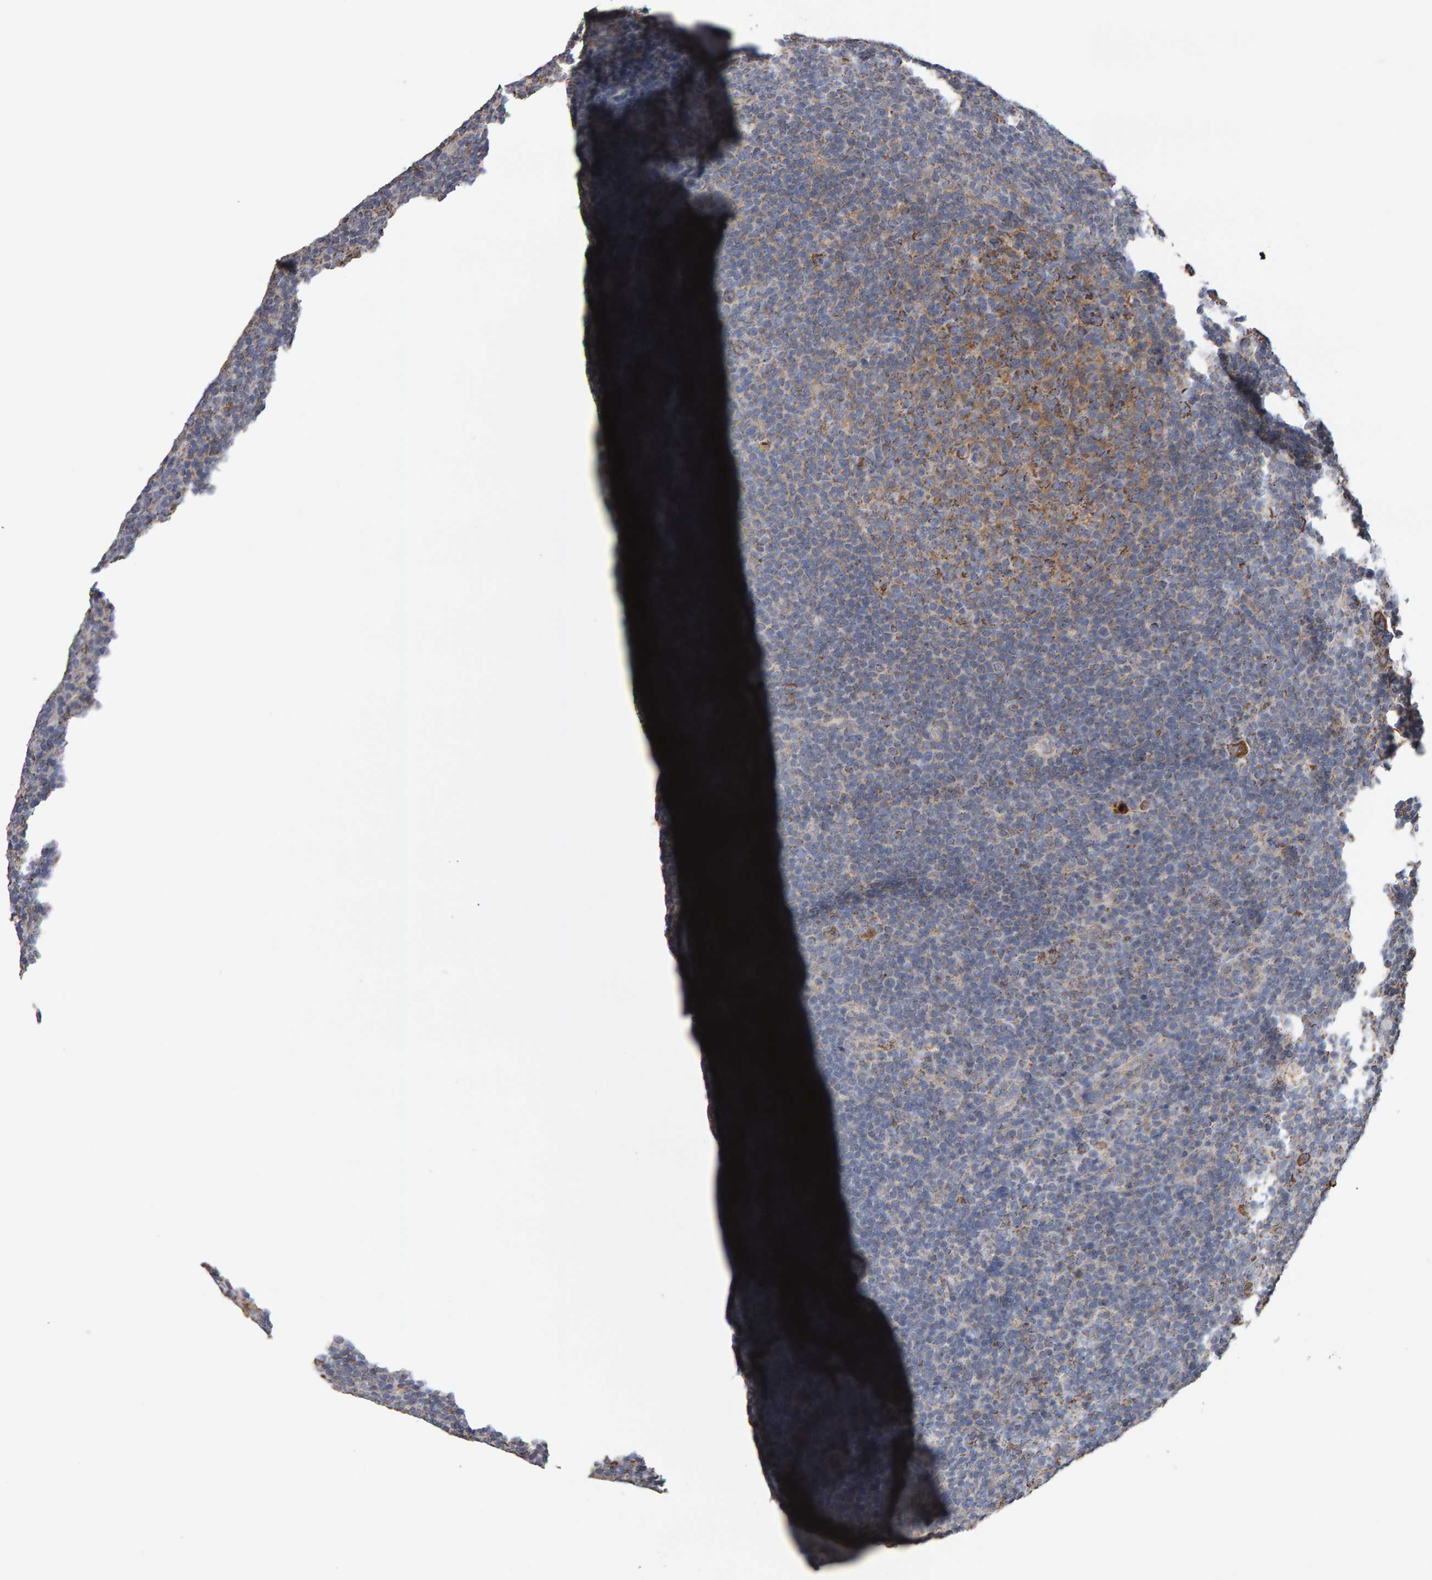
{"staining": {"intensity": "moderate", "quantity": ">75%", "location": "cytoplasmic/membranous"}, "tissue": "lymphoma", "cell_type": "Tumor cells", "image_type": "cancer", "snomed": [{"axis": "morphology", "description": "Hodgkin's disease, NOS"}, {"axis": "topography", "description": "Lymph node"}], "caption": "This image reveals IHC staining of lymphoma, with medium moderate cytoplasmic/membranous positivity in approximately >75% of tumor cells.", "gene": "TOM1L1", "patient": {"sex": "female", "age": 57}}